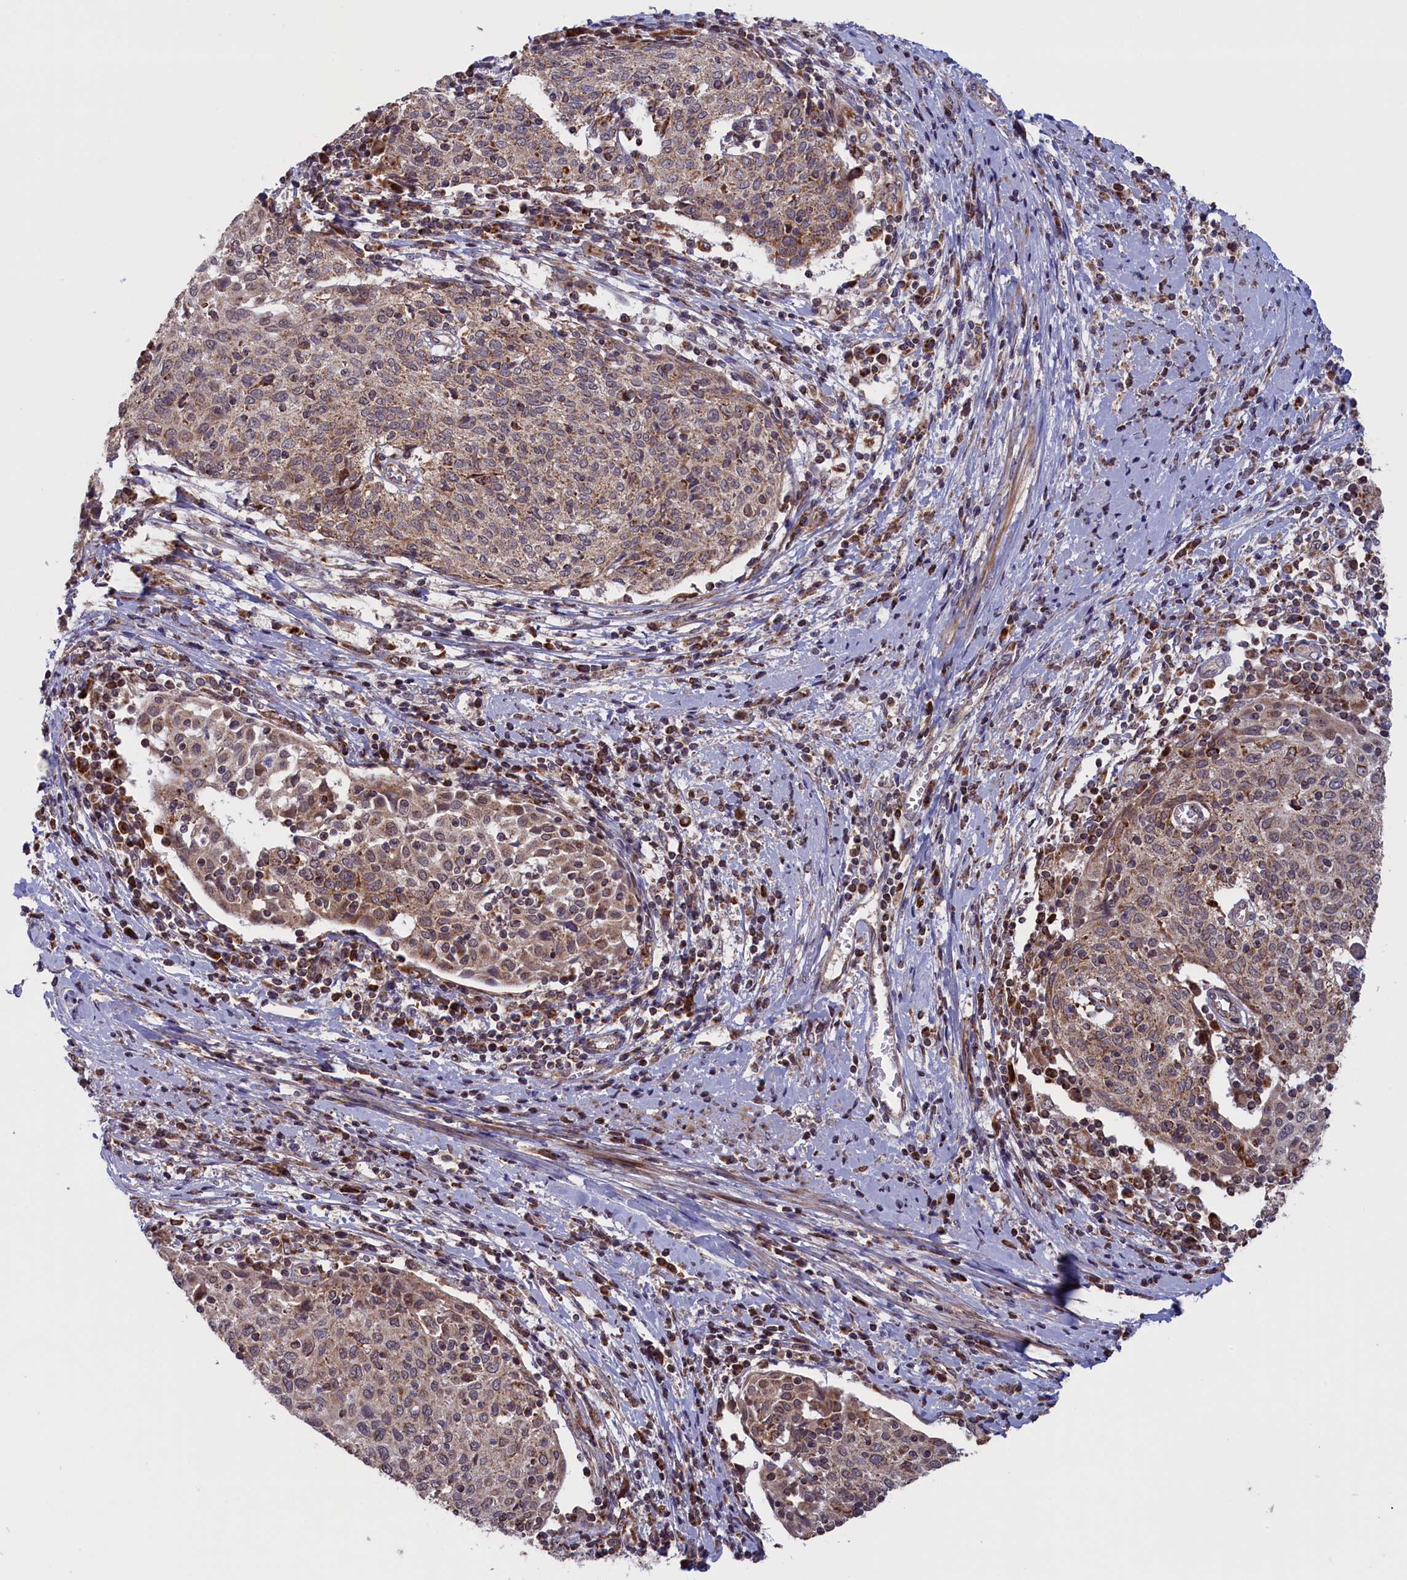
{"staining": {"intensity": "weak", "quantity": "25%-75%", "location": "cytoplasmic/membranous"}, "tissue": "cervical cancer", "cell_type": "Tumor cells", "image_type": "cancer", "snomed": [{"axis": "morphology", "description": "Squamous cell carcinoma, NOS"}, {"axis": "topography", "description": "Cervix"}], "caption": "Cervical squamous cell carcinoma tissue shows weak cytoplasmic/membranous positivity in about 25%-75% of tumor cells, visualized by immunohistochemistry.", "gene": "TIMM44", "patient": {"sex": "female", "age": 52}}